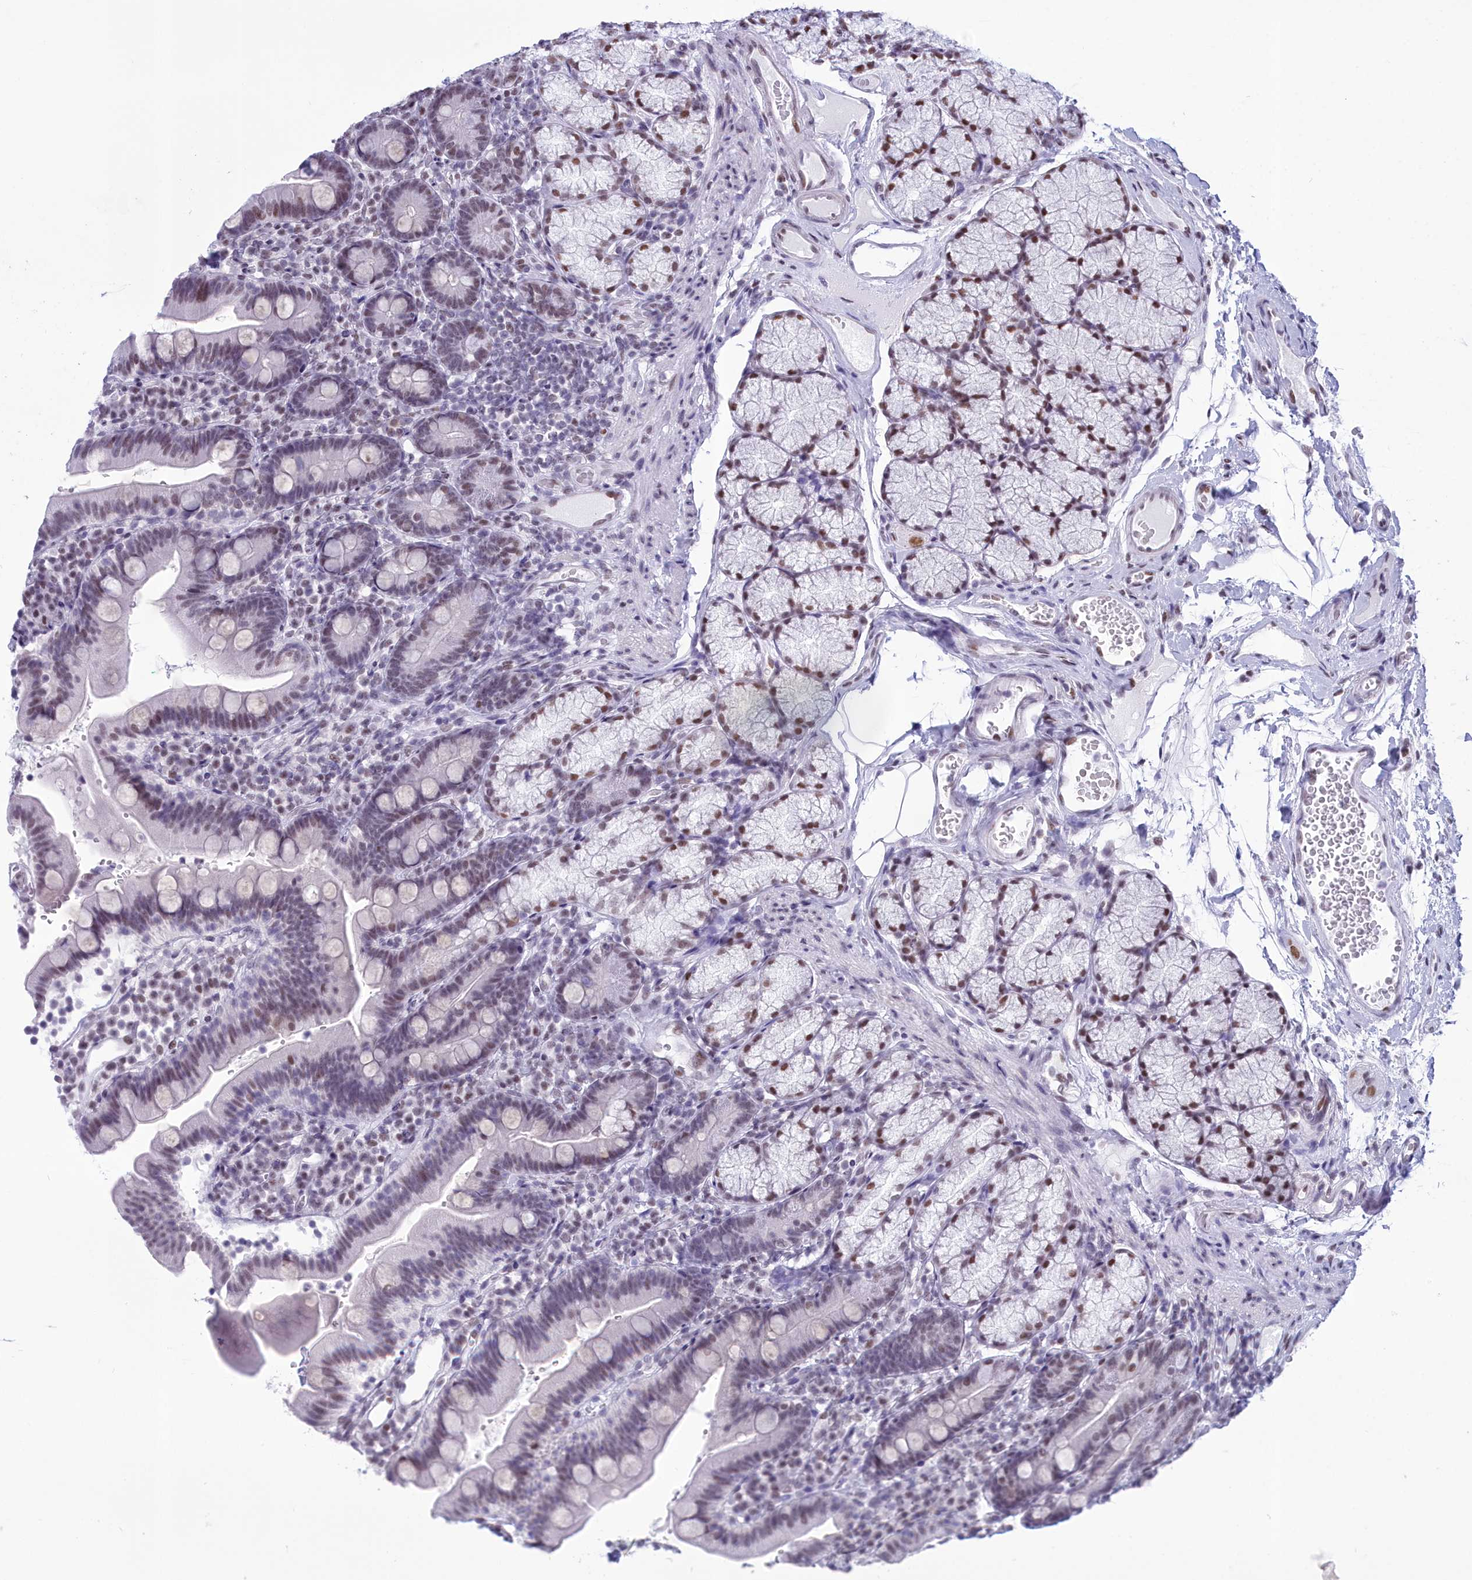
{"staining": {"intensity": "weak", "quantity": "25%-75%", "location": "nuclear"}, "tissue": "duodenum", "cell_type": "Glandular cells", "image_type": "normal", "snomed": [{"axis": "morphology", "description": "Normal tissue, NOS"}, {"axis": "topography", "description": "Duodenum"}], "caption": "Duodenum stained for a protein displays weak nuclear positivity in glandular cells.", "gene": "CDC26", "patient": {"sex": "female", "age": 67}}